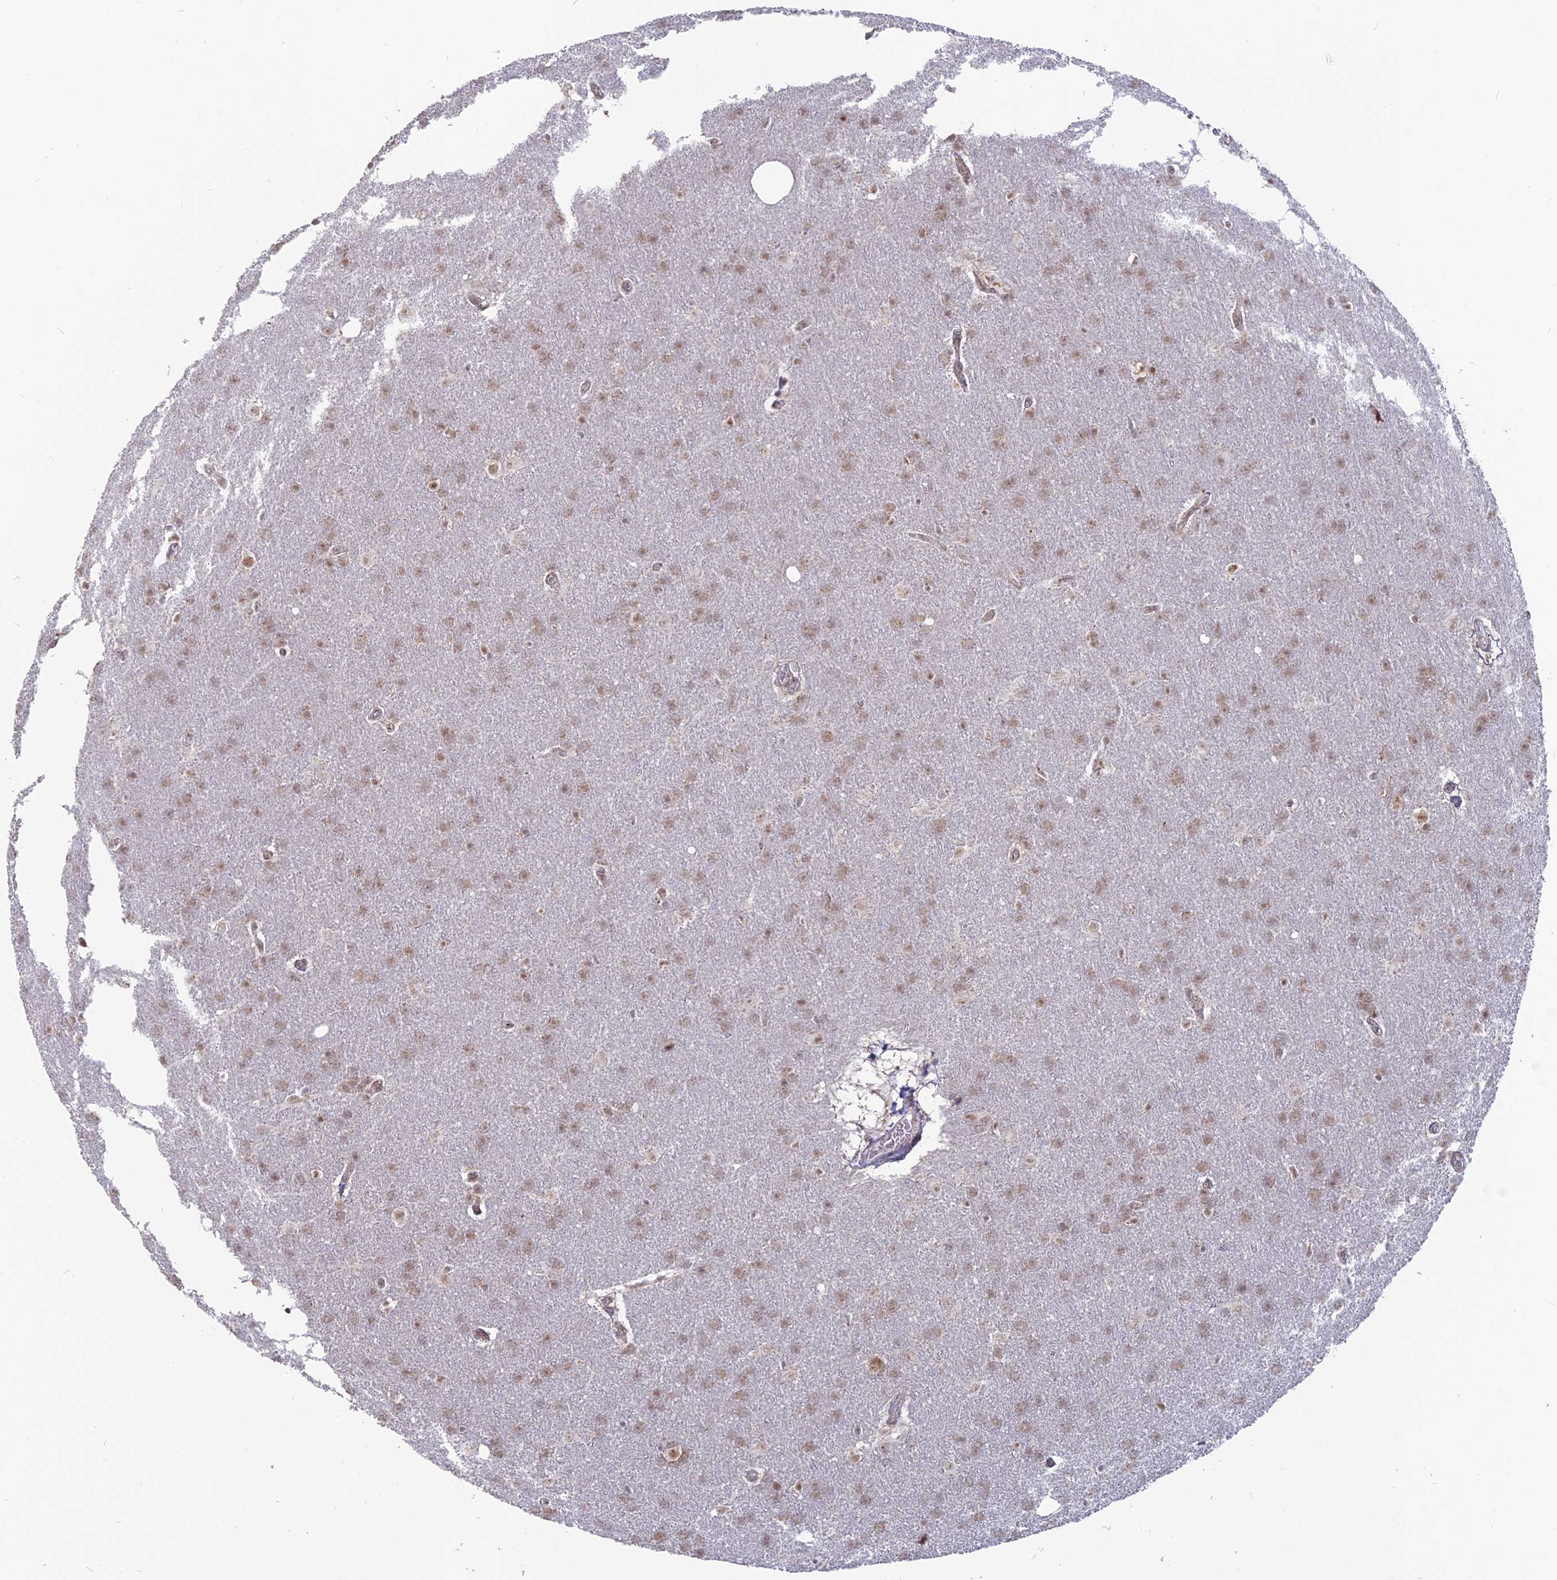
{"staining": {"intensity": "weak", "quantity": ">75%", "location": "nuclear"}, "tissue": "glioma", "cell_type": "Tumor cells", "image_type": "cancer", "snomed": [{"axis": "morphology", "description": "Glioma, malignant, Low grade"}, {"axis": "topography", "description": "Brain"}], "caption": "High-power microscopy captured an immunohistochemistry micrograph of glioma, revealing weak nuclear staining in about >75% of tumor cells.", "gene": "ARHGAP40", "patient": {"sex": "female", "age": 32}}